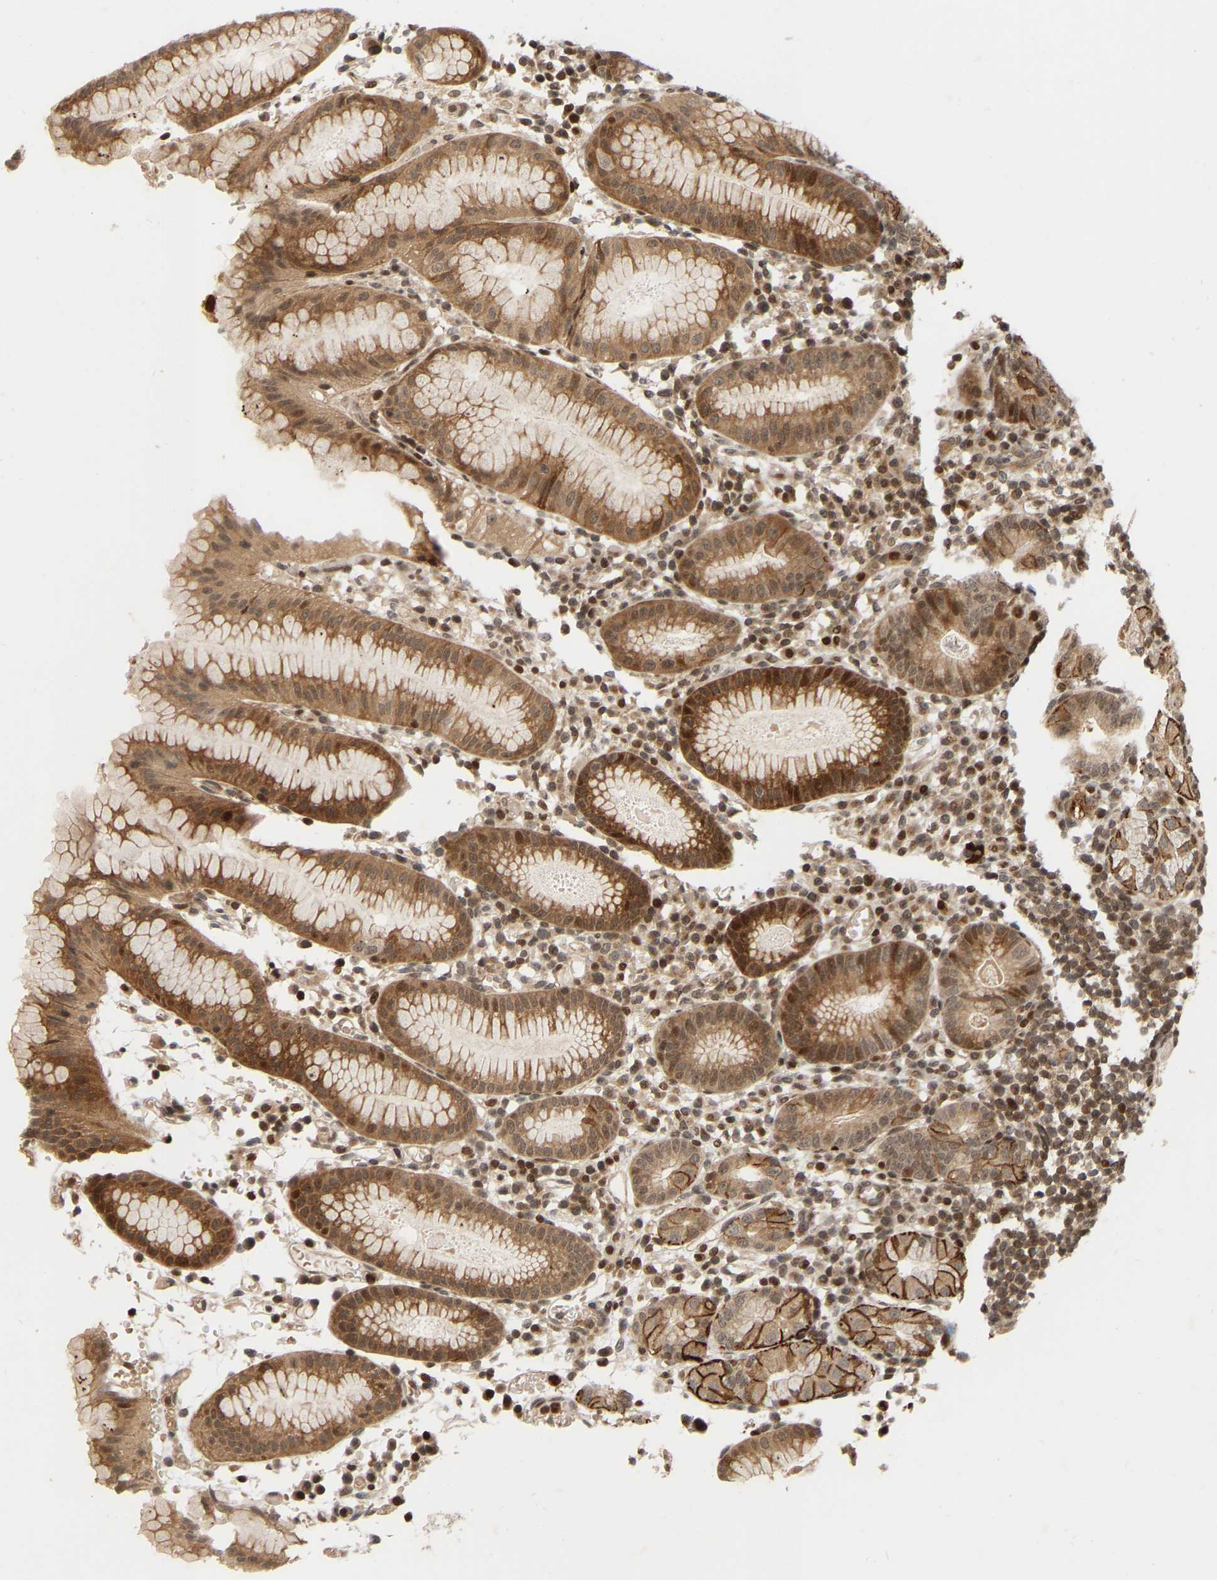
{"staining": {"intensity": "moderate", "quantity": ">75%", "location": "cytoplasmic/membranous,nuclear"}, "tissue": "stomach", "cell_type": "Glandular cells", "image_type": "normal", "snomed": [{"axis": "morphology", "description": "Normal tissue, NOS"}, {"axis": "topography", "description": "Stomach"}, {"axis": "topography", "description": "Stomach, lower"}], "caption": "This micrograph exhibits immunohistochemistry staining of unremarkable human stomach, with medium moderate cytoplasmic/membranous,nuclear positivity in approximately >75% of glandular cells.", "gene": "NFE2L2", "patient": {"sex": "female", "age": 75}}